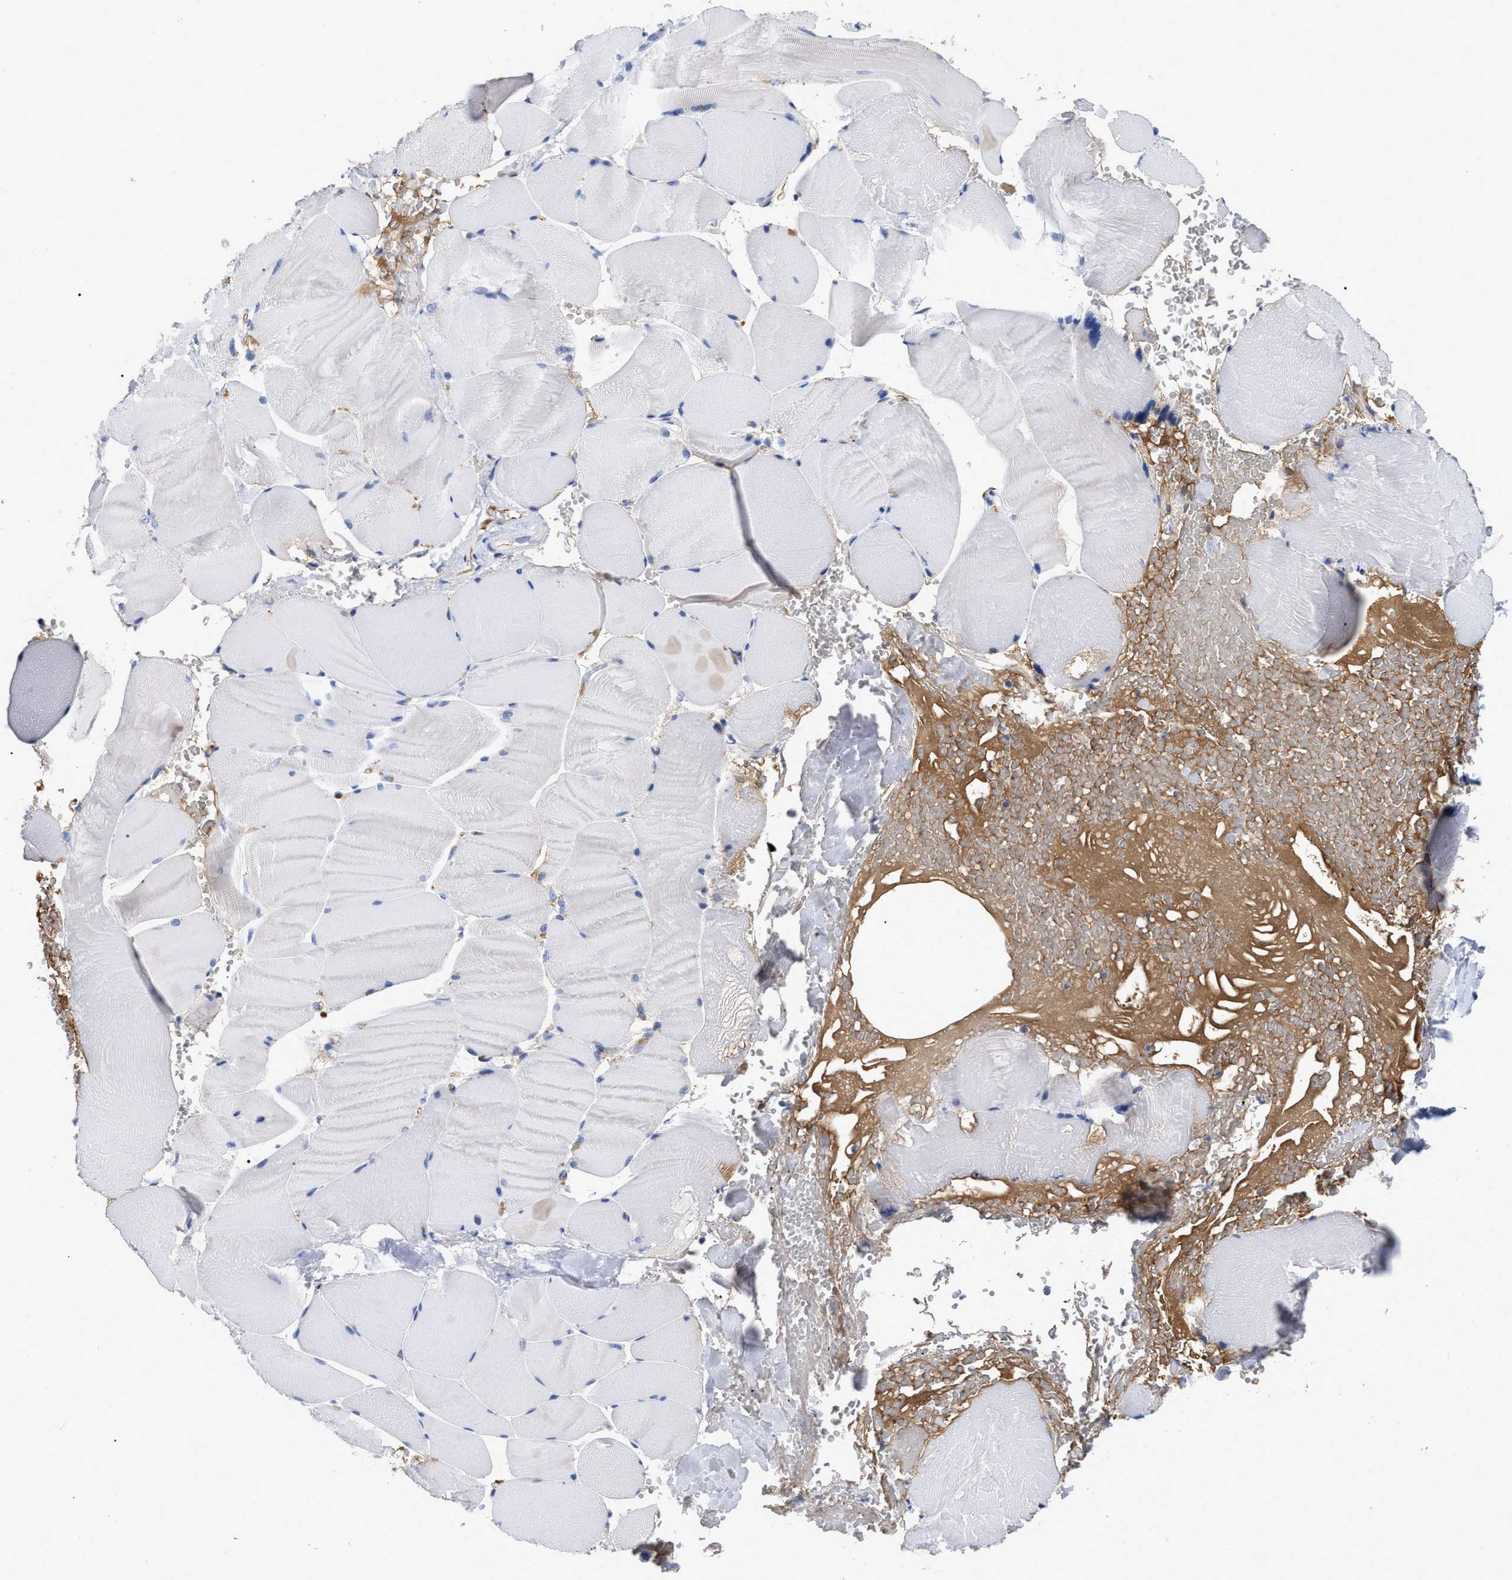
{"staining": {"intensity": "negative", "quantity": "none", "location": "none"}, "tissue": "skeletal muscle", "cell_type": "Myocytes", "image_type": "normal", "snomed": [{"axis": "morphology", "description": "Normal tissue, NOS"}, {"axis": "topography", "description": "Skin"}, {"axis": "topography", "description": "Skeletal muscle"}], "caption": "A high-resolution image shows IHC staining of normal skeletal muscle, which reveals no significant staining in myocytes. (DAB immunohistochemistry with hematoxylin counter stain).", "gene": "IGHV5", "patient": {"sex": "male", "age": 83}}